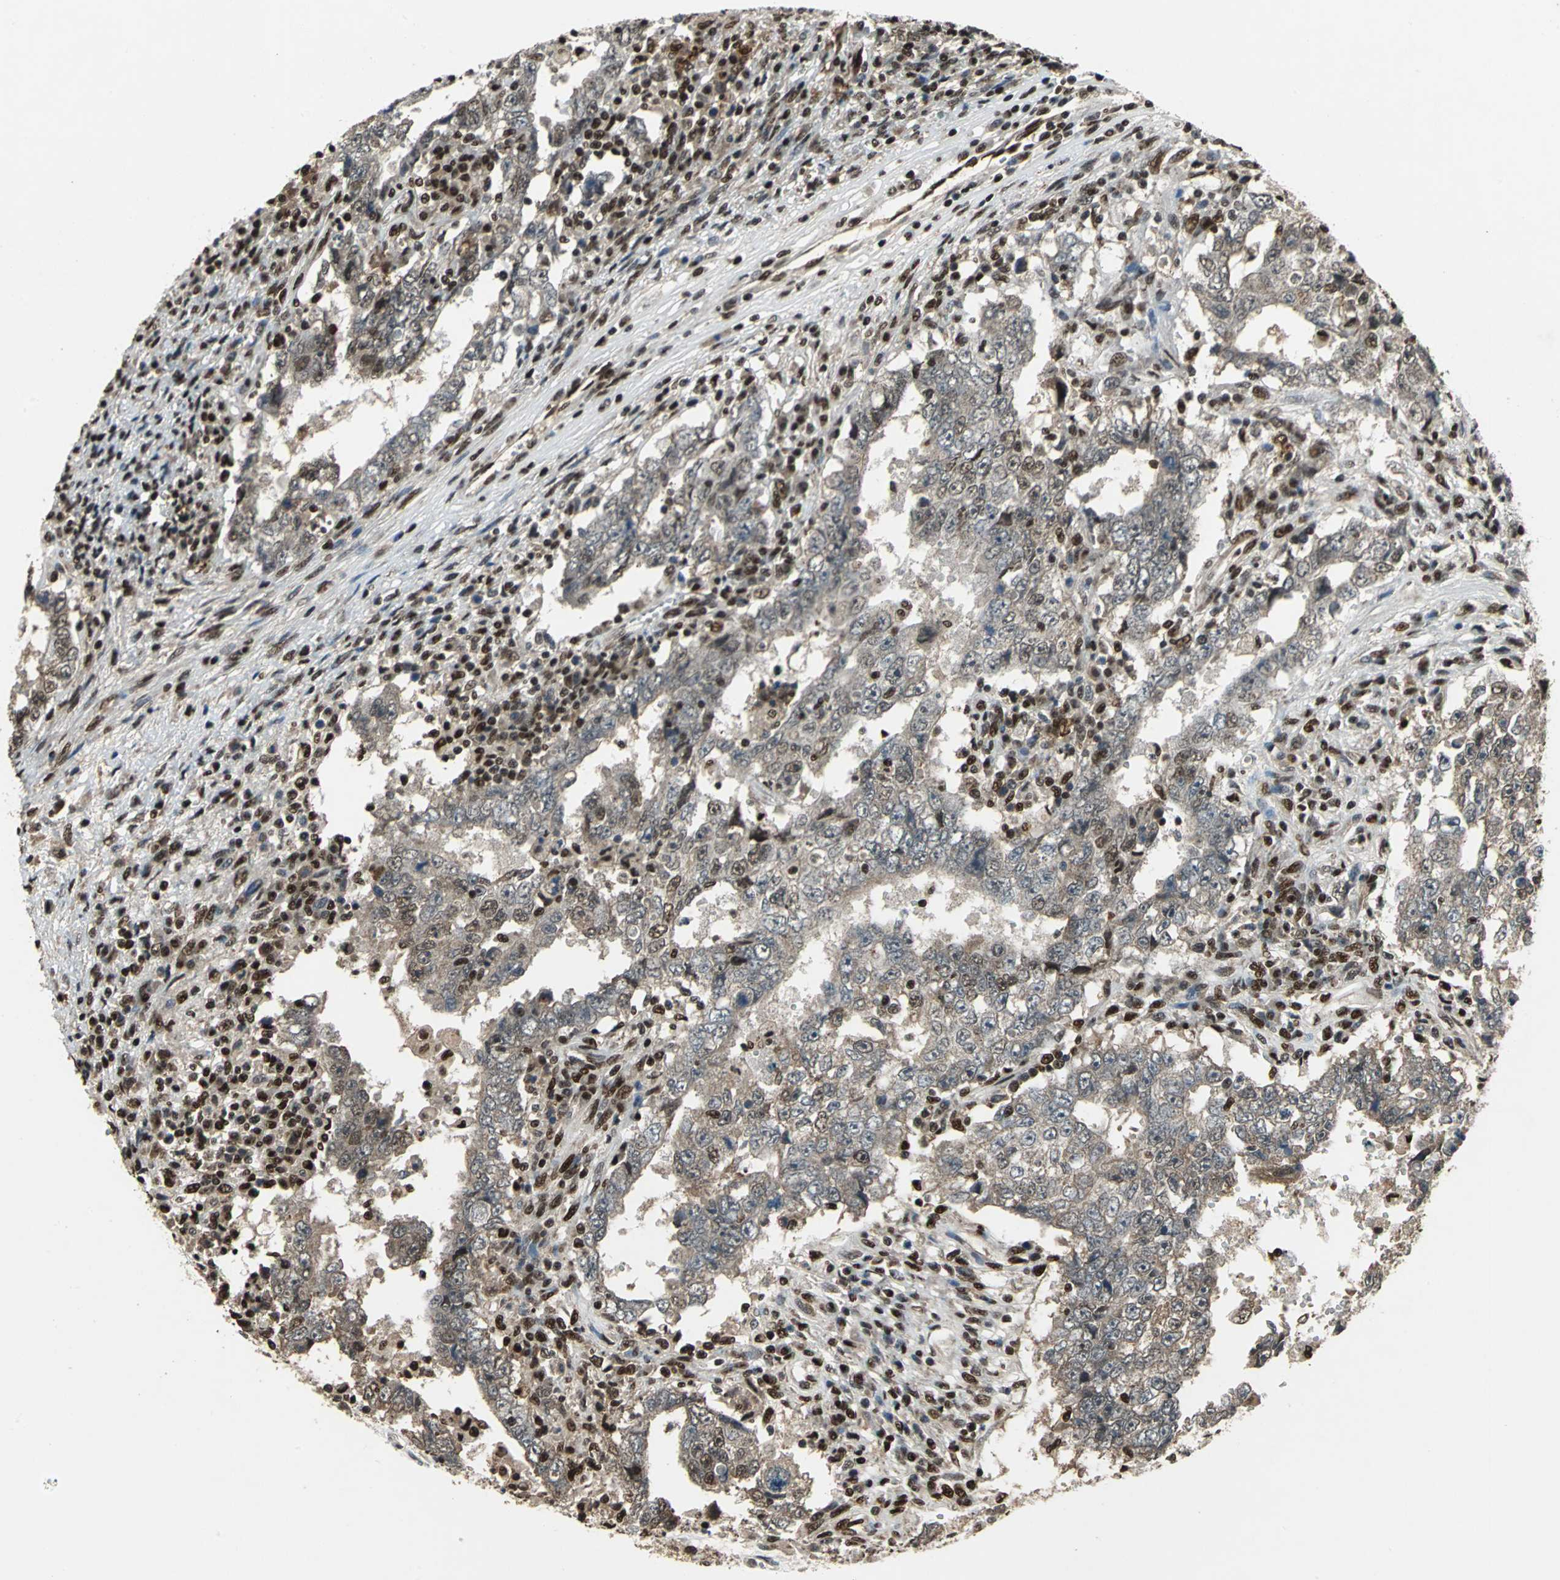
{"staining": {"intensity": "moderate", "quantity": "25%-75%", "location": "cytoplasmic/membranous,nuclear"}, "tissue": "testis cancer", "cell_type": "Tumor cells", "image_type": "cancer", "snomed": [{"axis": "morphology", "description": "Carcinoma, Embryonal, NOS"}, {"axis": "topography", "description": "Testis"}], "caption": "An immunohistochemistry (IHC) histopathology image of tumor tissue is shown. Protein staining in brown highlights moderate cytoplasmic/membranous and nuclear positivity in testis embryonal carcinoma within tumor cells. (Stains: DAB in brown, nuclei in blue, Microscopy: brightfield microscopy at high magnification).", "gene": "ANP32A", "patient": {"sex": "male", "age": 26}}